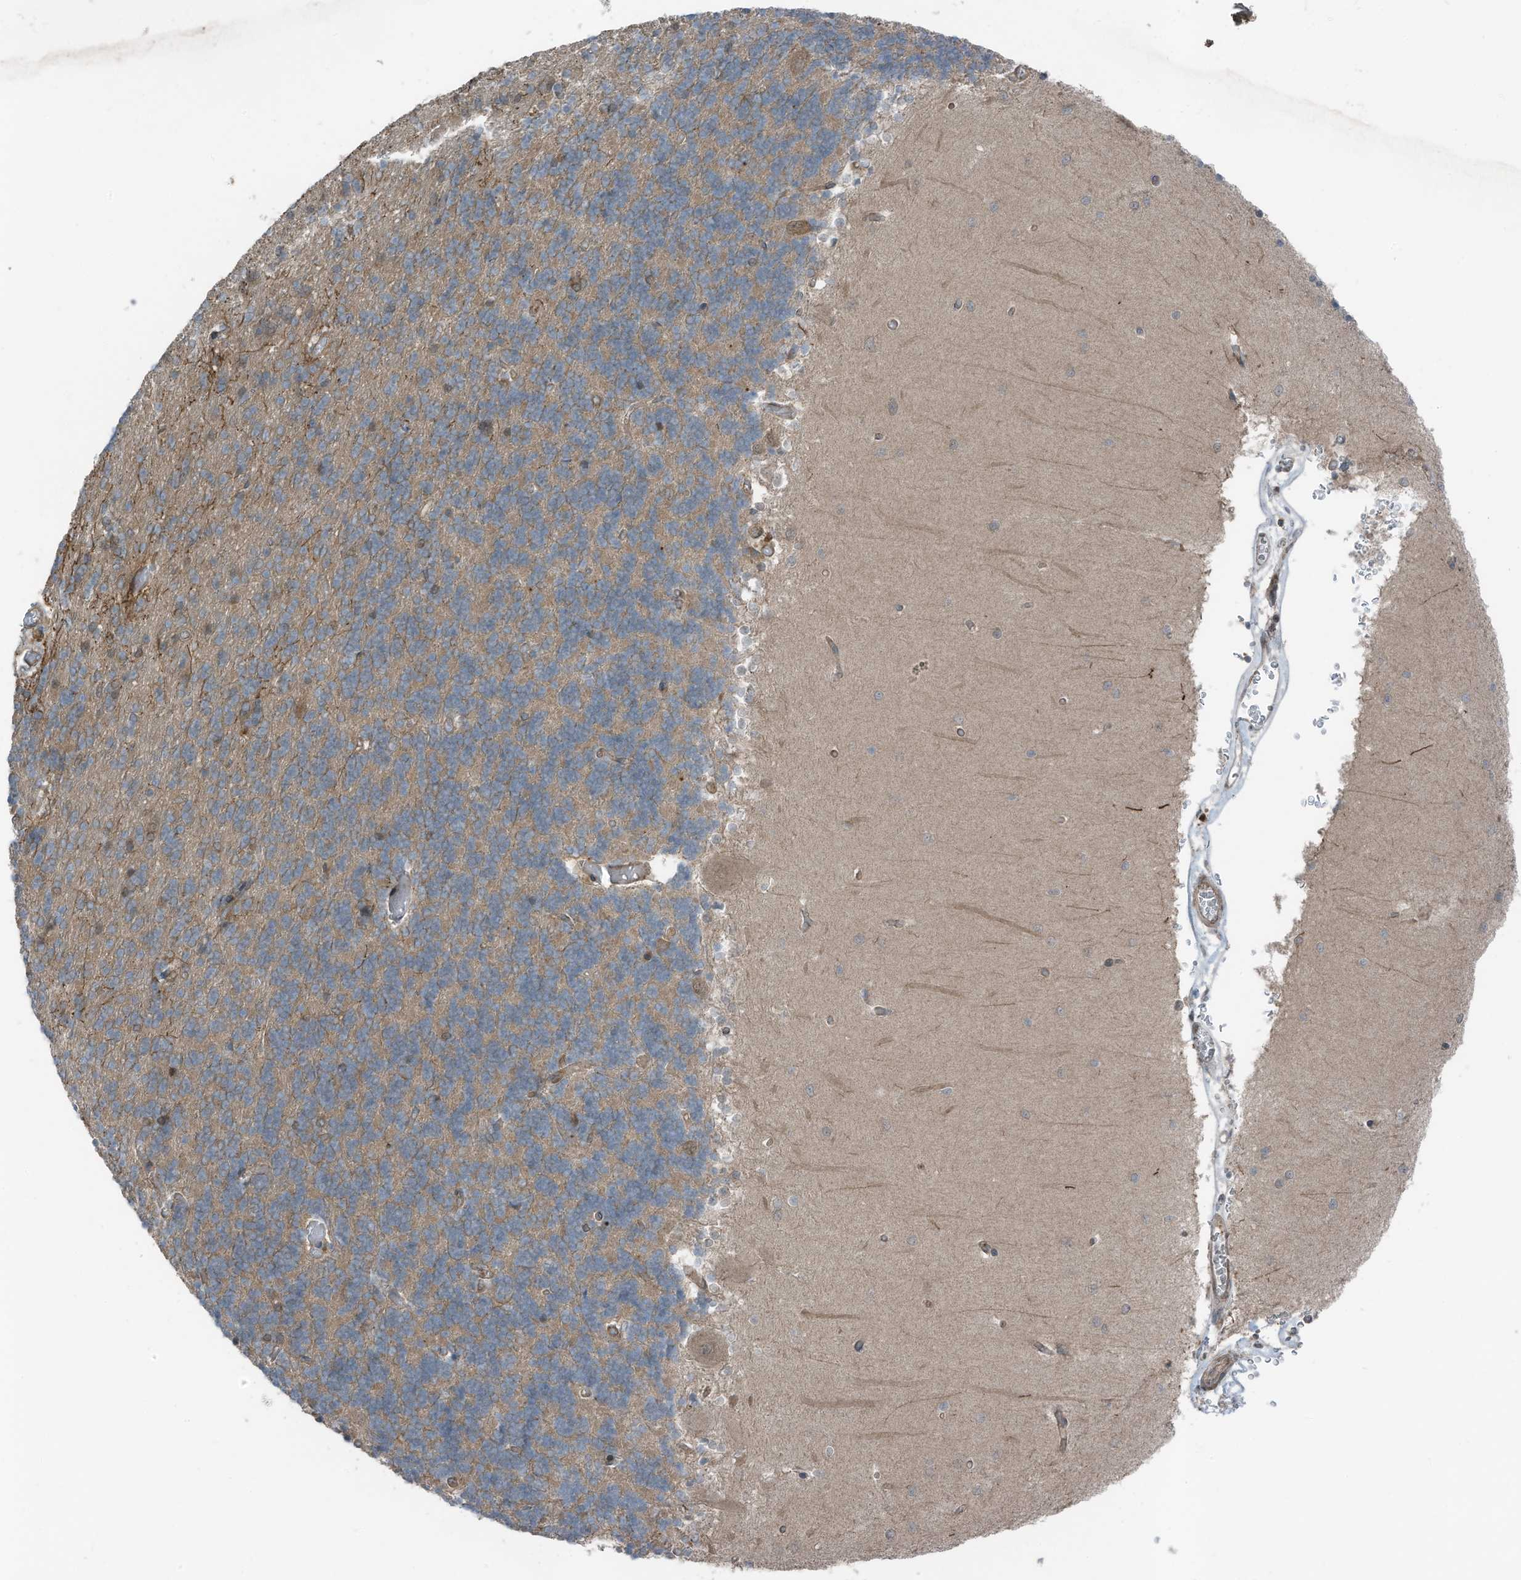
{"staining": {"intensity": "weak", "quantity": "<25%", "location": "cytoplasmic/membranous"}, "tissue": "cerebellum", "cell_type": "Cells in granular layer", "image_type": "normal", "snomed": [{"axis": "morphology", "description": "Normal tissue, NOS"}, {"axis": "topography", "description": "Cerebellum"}], "caption": "DAB (3,3'-diaminobenzidine) immunohistochemical staining of benign human cerebellum reveals no significant expression in cells in granular layer.", "gene": "TXNDC9", "patient": {"sex": "male", "age": 37}}